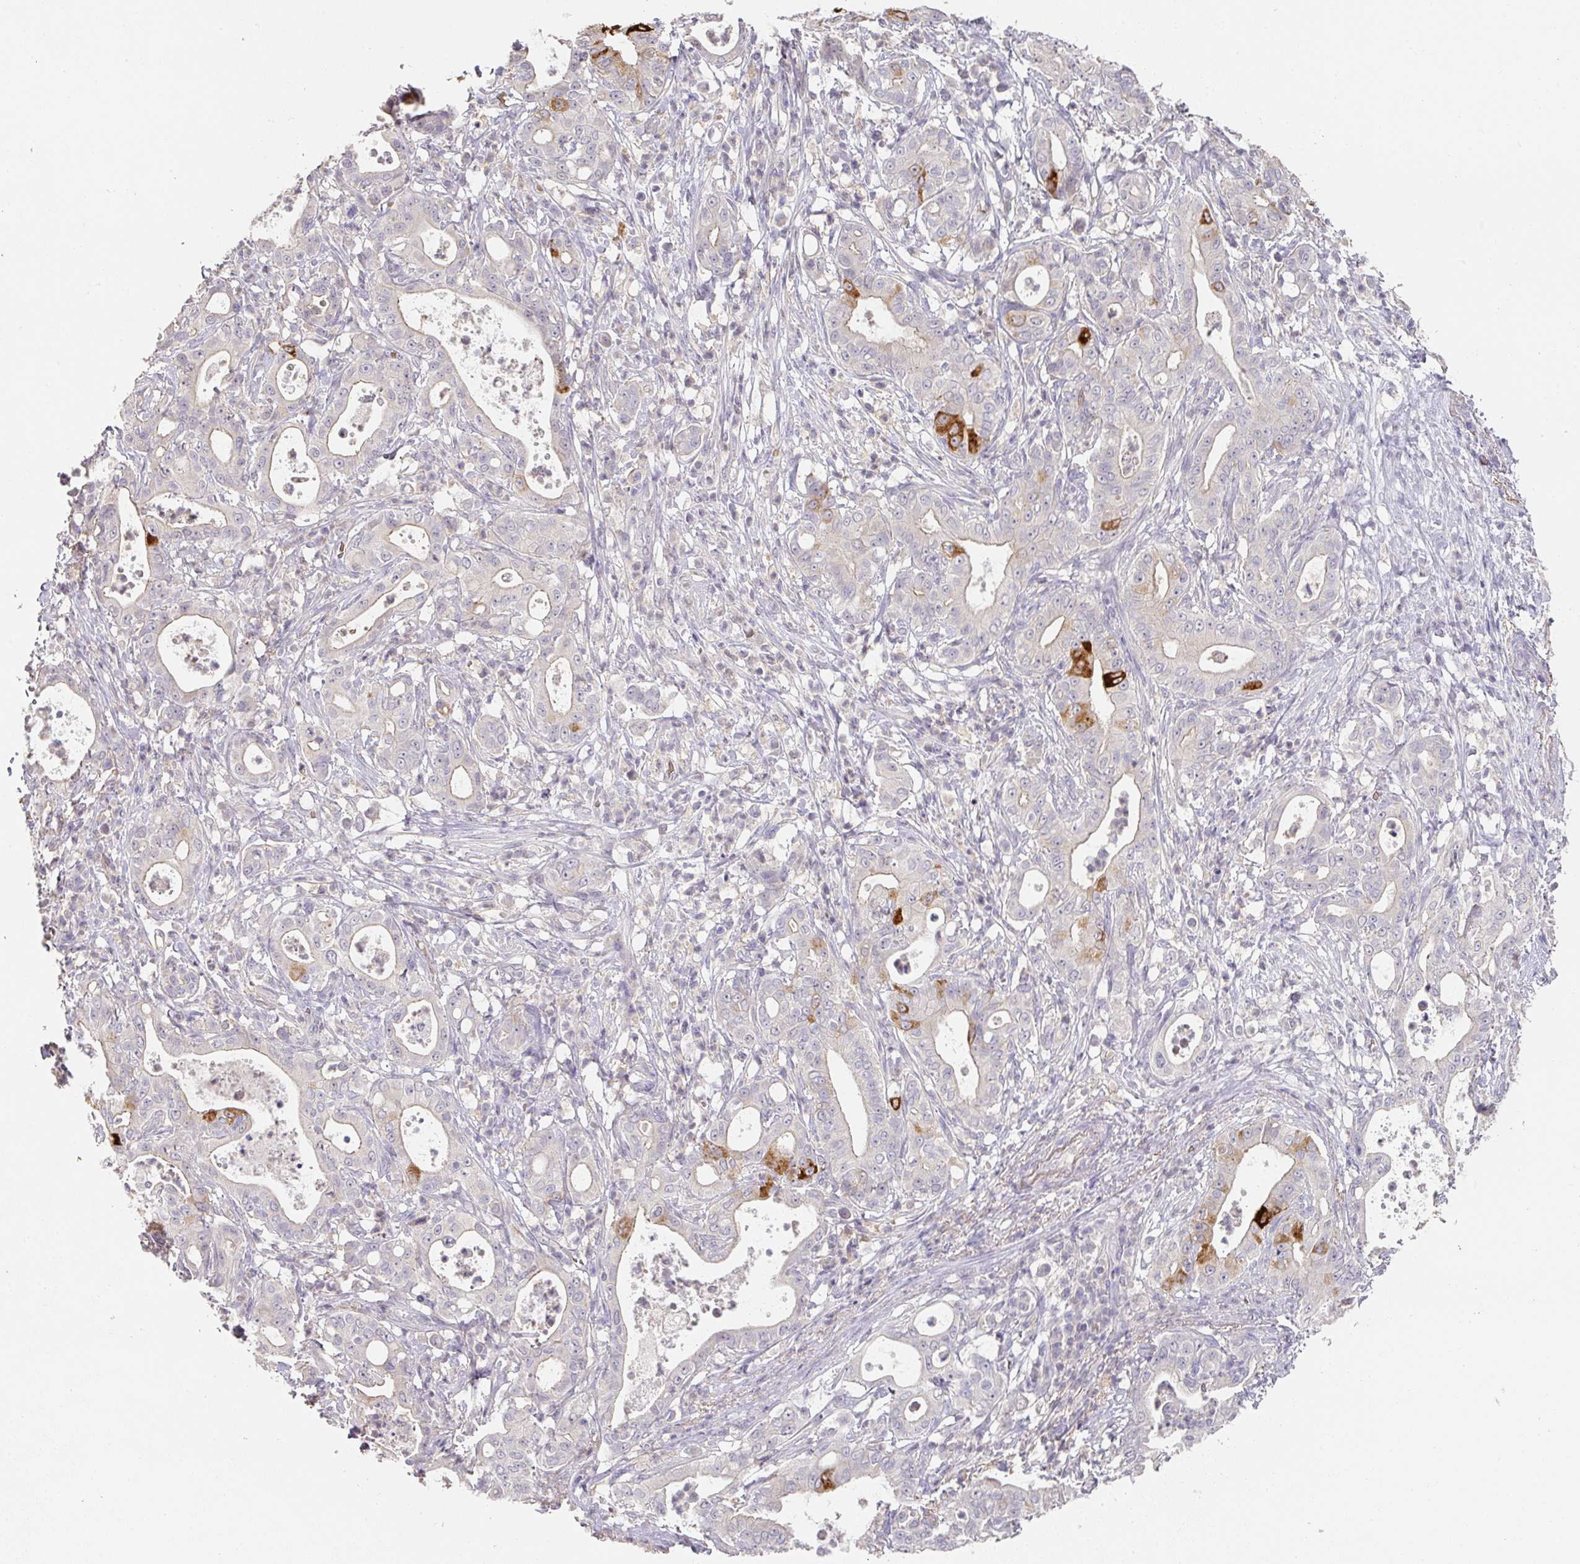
{"staining": {"intensity": "strong", "quantity": "<25%", "location": "cytoplasmic/membranous"}, "tissue": "pancreatic cancer", "cell_type": "Tumor cells", "image_type": "cancer", "snomed": [{"axis": "morphology", "description": "Adenocarcinoma, NOS"}, {"axis": "topography", "description": "Pancreas"}], "caption": "IHC (DAB) staining of human pancreatic cancer (adenocarcinoma) shows strong cytoplasmic/membranous protein staining in about <25% of tumor cells.", "gene": "FOXN4", "patient": {"sex": "male", "age": 71}}